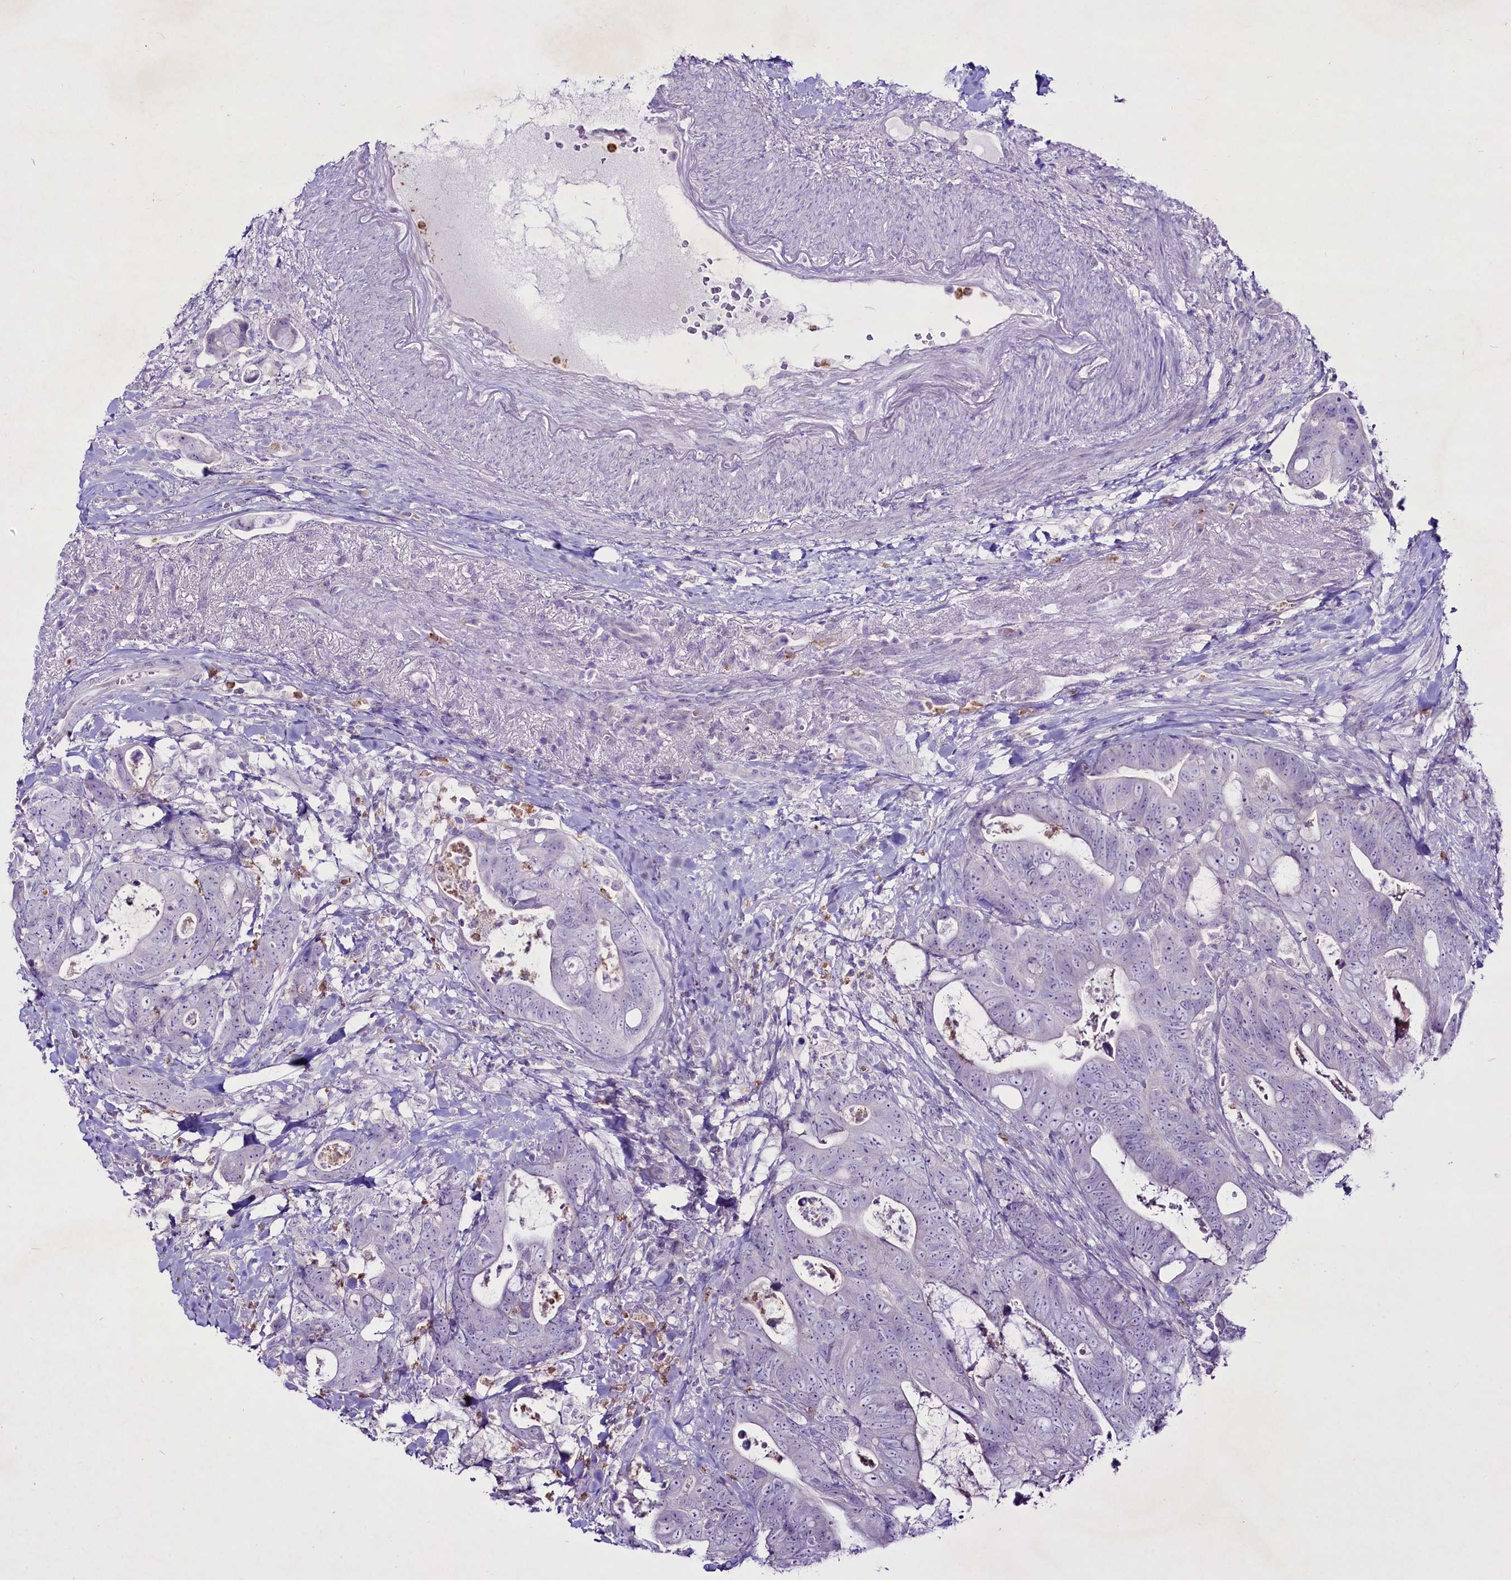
{"staining": {"intensity": "negative", "quantity": "none", "location": "none"}, "tissue": "colorectal cancer", "cell_type": "Tumor cells", "image_type": "cancer", "snomed": [{"axis": "morphology", "description": "Adenocarcinoma, NOS"}, {"axis": "topography", "description": "Colon"}], "caption": "This is an immunohistochemistry (IHC) histopathology image of colorectal adenocarcinoma. There is no positivity in tumor cells.", "gene": "FAM209B", "patient": {"sex": "female", "age": 82}}